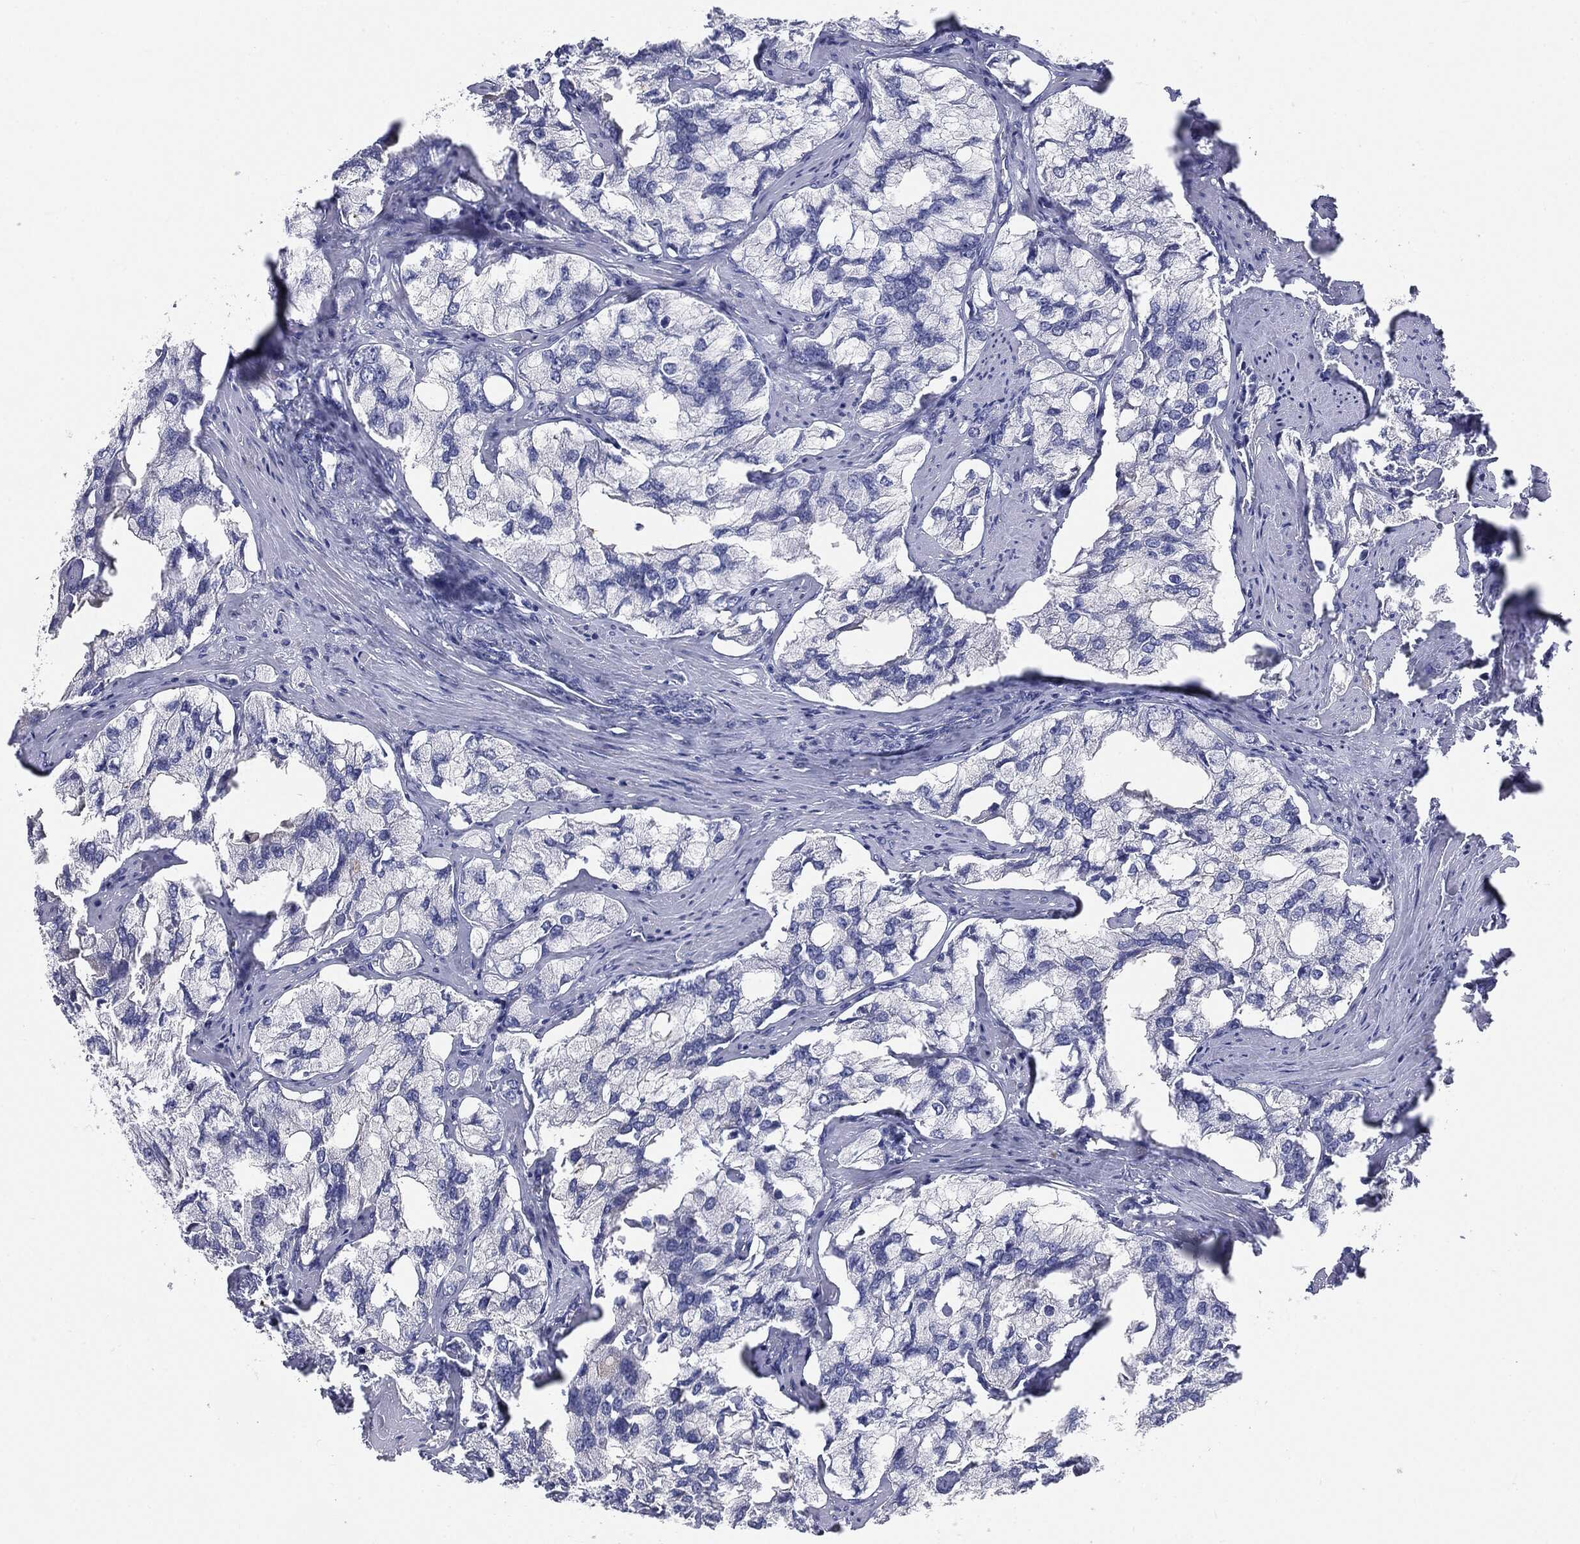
{"staining": {"intensity": "negative", "quantity": "none", "location": "none"}, "tissue": "prostate cancer", "cell_type": "Tumor cells", "image_type": "cancer", "snomed": [{"axis": "morphology", "description": "Adenocarcinoma, NOS"}, {"axis": "topography", "description": "Prostate and seminal vesicle, NOS"}, {"axis": "topography", "description": "Prostate"}], "caption": "High power microscopy photomicrograph of an immunohistochemistry (IHC) photomicrograph of prostate cancer (adenocarcinoma), revealing no significant expression in tumor cells.", "gene": "CUZD1", "patient": {"sex": "male", "age": 64}}